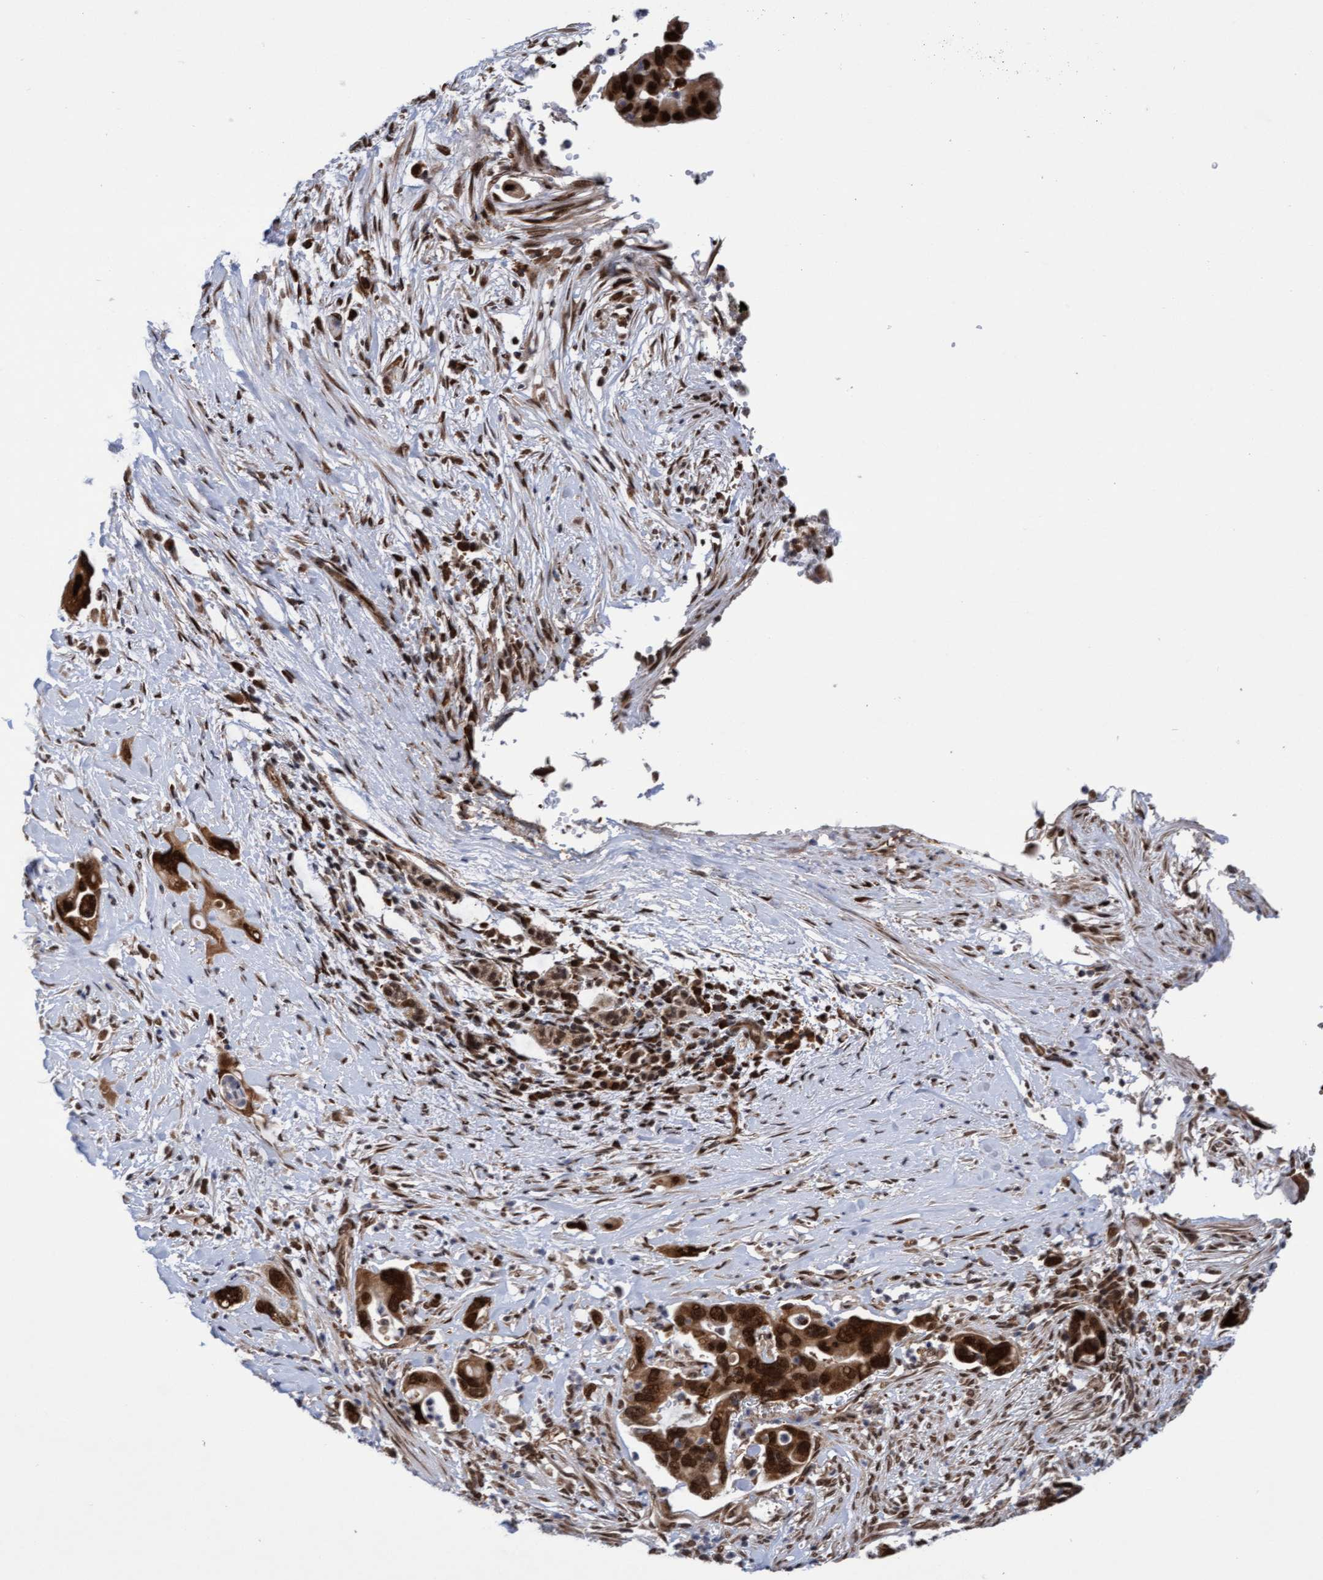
{"staining": {"intensity": "strong", "quantity": ">75%", "location": "cytoplasmic/membranous,nuclear"}, "tissue": "pancreatic cancer", "cell_type": "Tumor cells", "image_type": "cancer", "snomed": [{"axis": "morphology", "description": "Adenocarcinoma, NOS"}, {"axis": "topography", "description": "Pancreas"}], "caption": "Pancreatic cancer (adenocarcinoma) was stained to show a protein in brown. There is high levels of strong cytoplasmic/membranous and nuclear positivity in about >75% of tumor cells. (brown staining indicates protein expression, while blue staining denotes nuclei).", "gene": "TANC2", "patient": {"sex": "female", "age": 70}}